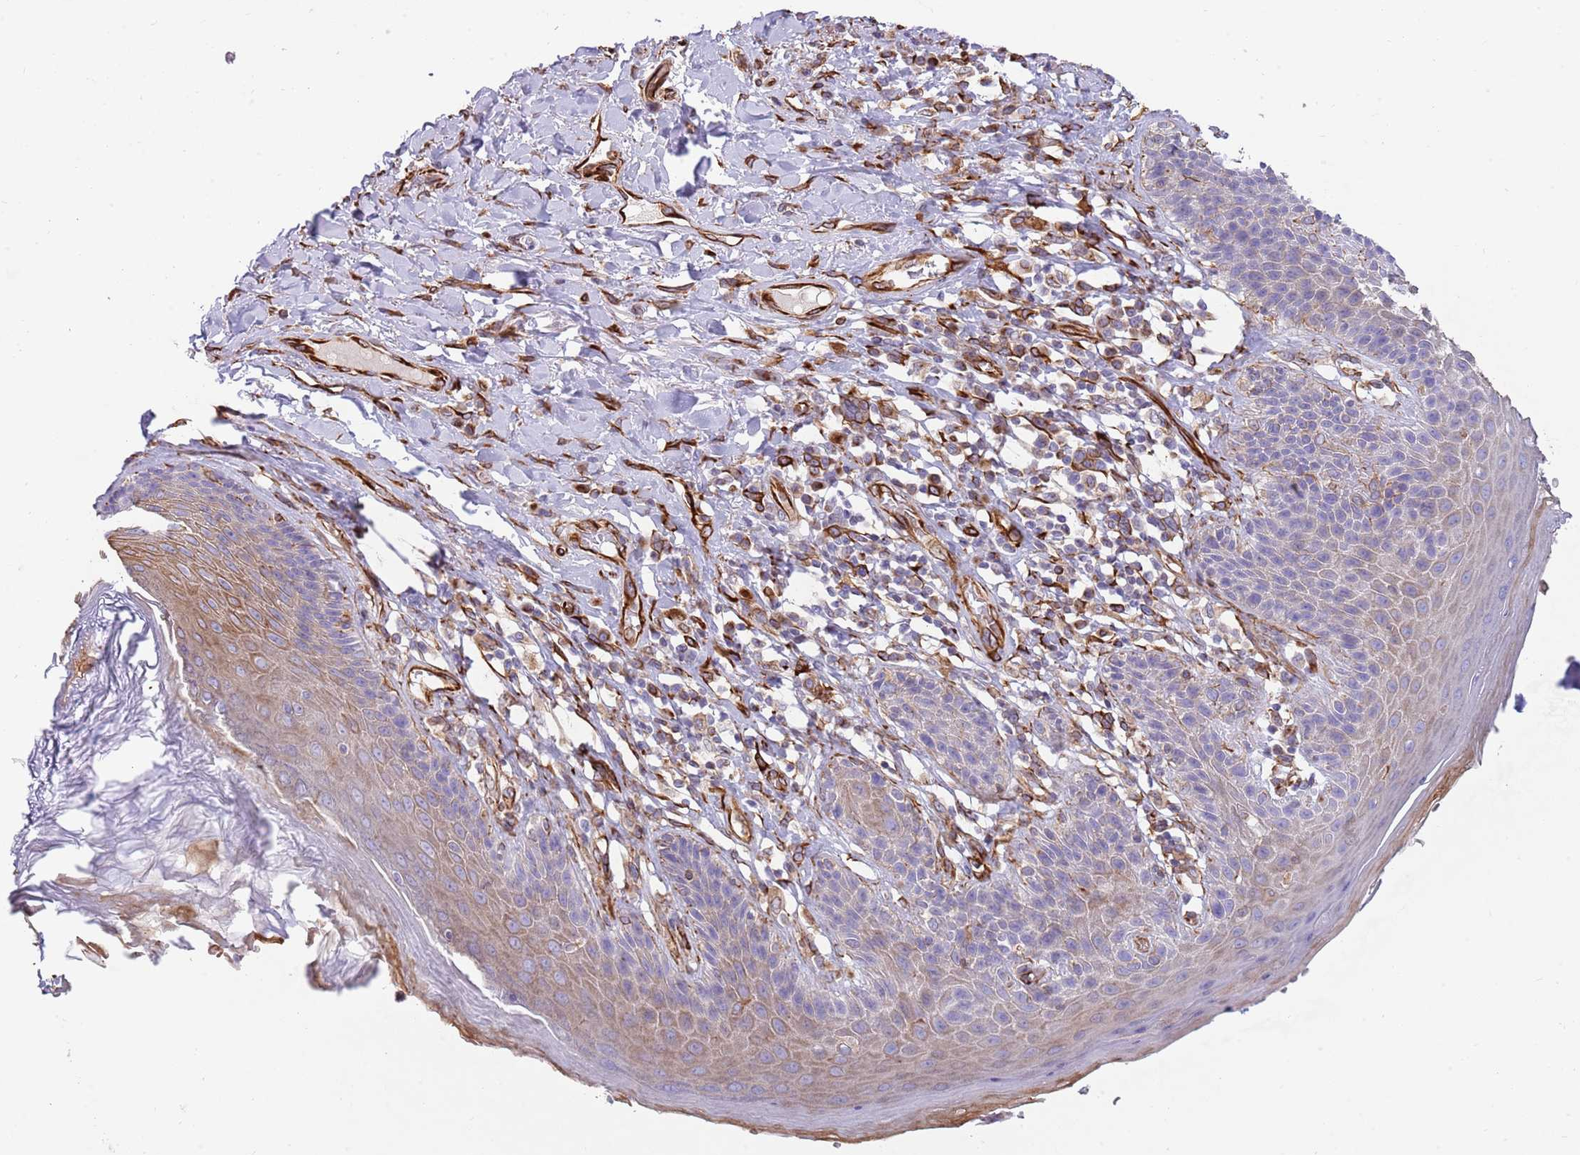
{"staining": {"intensity": "moderate", "quantity": "<25%", "location": "cytoplasmic/membranous"}, "tissue": "skin", "cell_type": "Epidermal cells", "image_type": "normal", "snomed": [{"axis": "morphology", "description": "Normal tissue, NOS"}, {"axis": "topography", "description": "Anal"}], "caption": "Human skin stained with a brown dye demonstrates moderate cytoplasmic/membranous positive staining in approximately <25% of epidermal cells.", "gene": "MOGAT1", "patient": {"sex": "female", "age": 89}}